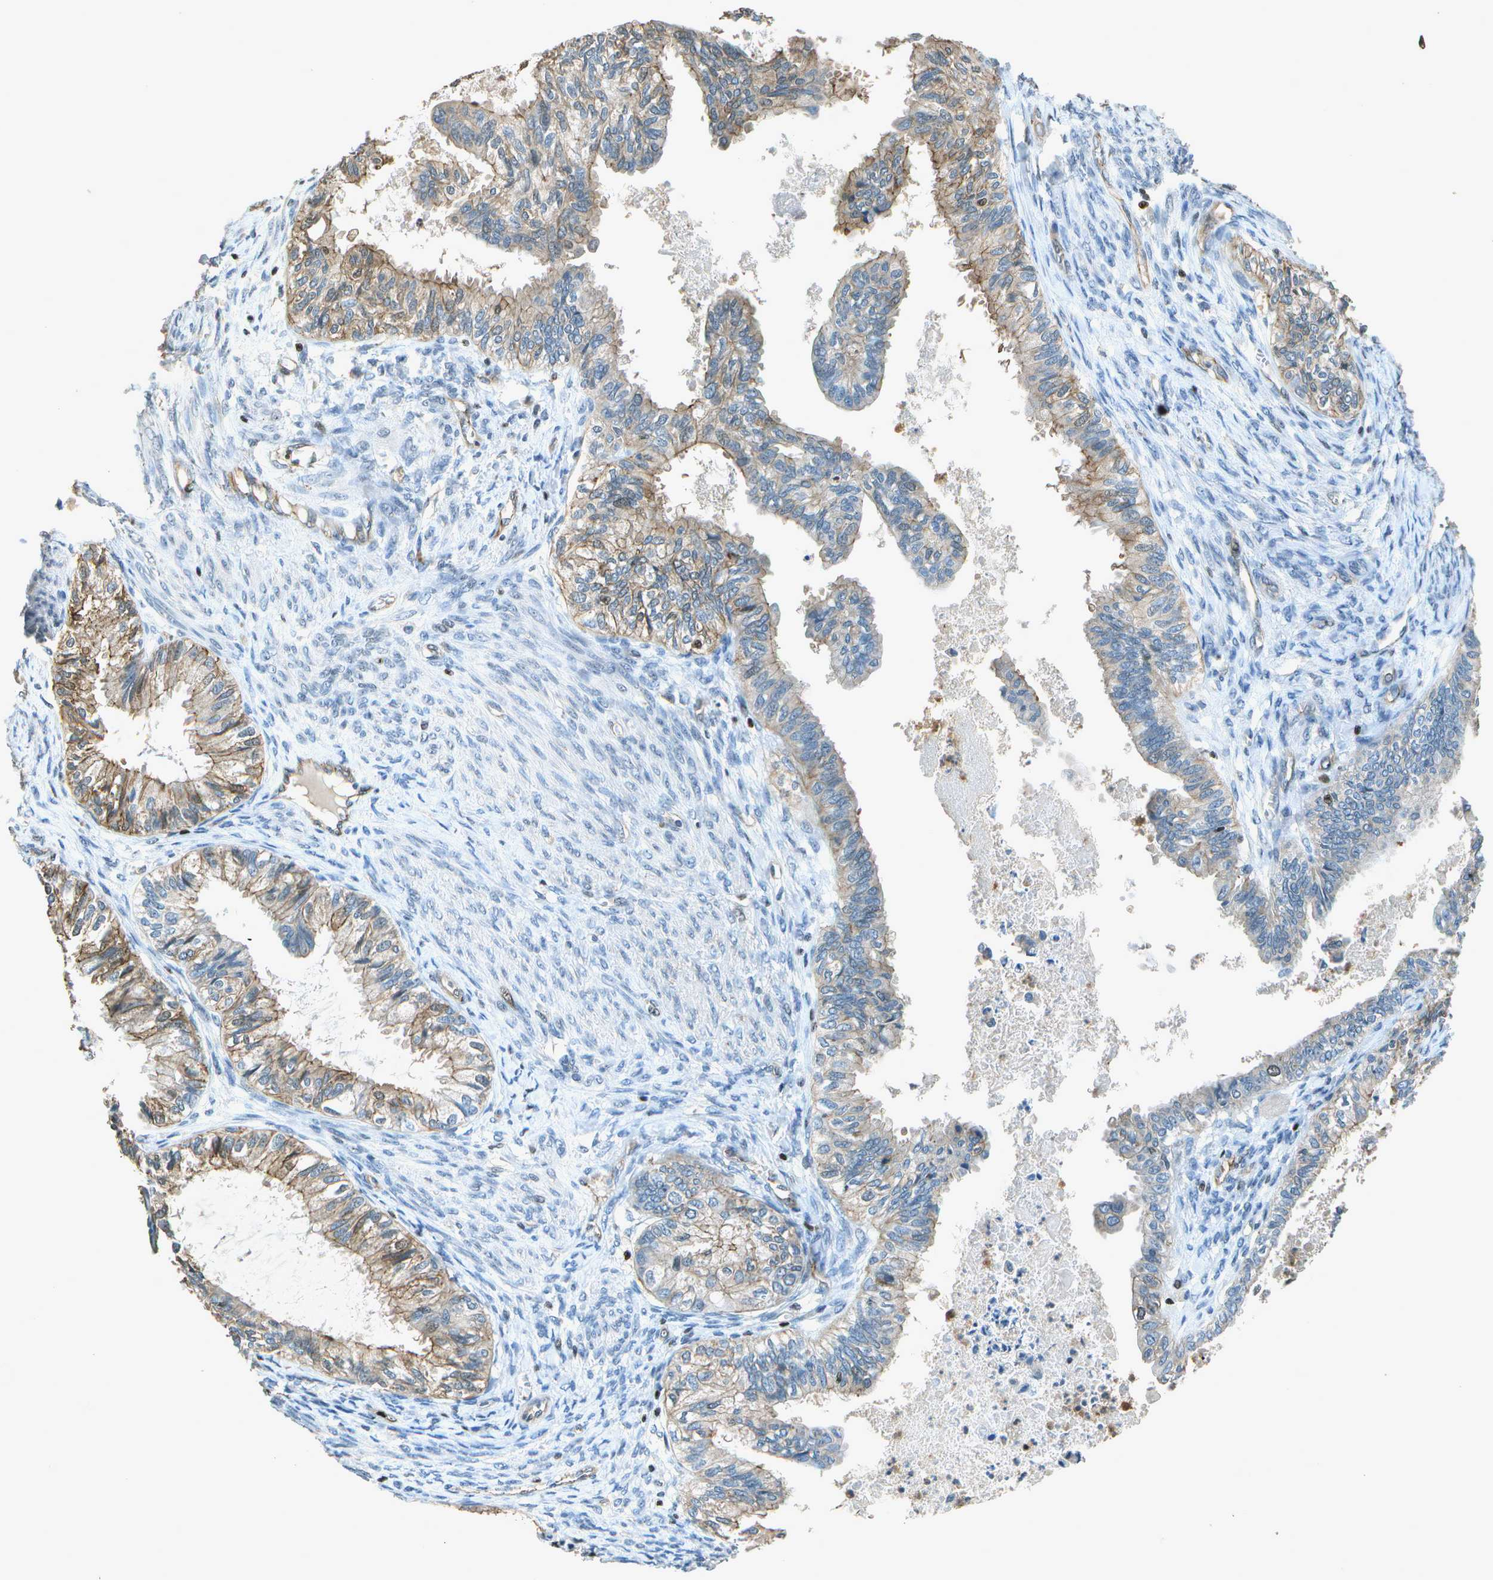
{"staining": {"intensity": "moderate", "quantity": "25%-75%", "location": "cytoplasmic/membranous"}, "tissue": "cervical cancer", "cell_type": "Tumor cells", "image_type": "cancer", "snomed": [{"axis": "morphology", "description": "Normal tissue, NOS"}, {"axis": "morphology", "description": "Adenocarcinoma, NOS"}, {"axis": "topography", "description": "Cervix"}, {"axis": "topography", "description": "Endometrium"}], "caption": "This micrograph exhibits cervical cancer stained with IHC to label a protein in brown. The cytoplasmic/membranous of tumor cells show moderate positivity for the protein. Nuclei are counter-stained blue.", "gene": "PDLIM1", "patient": {"sex": "female", "age": 86}}